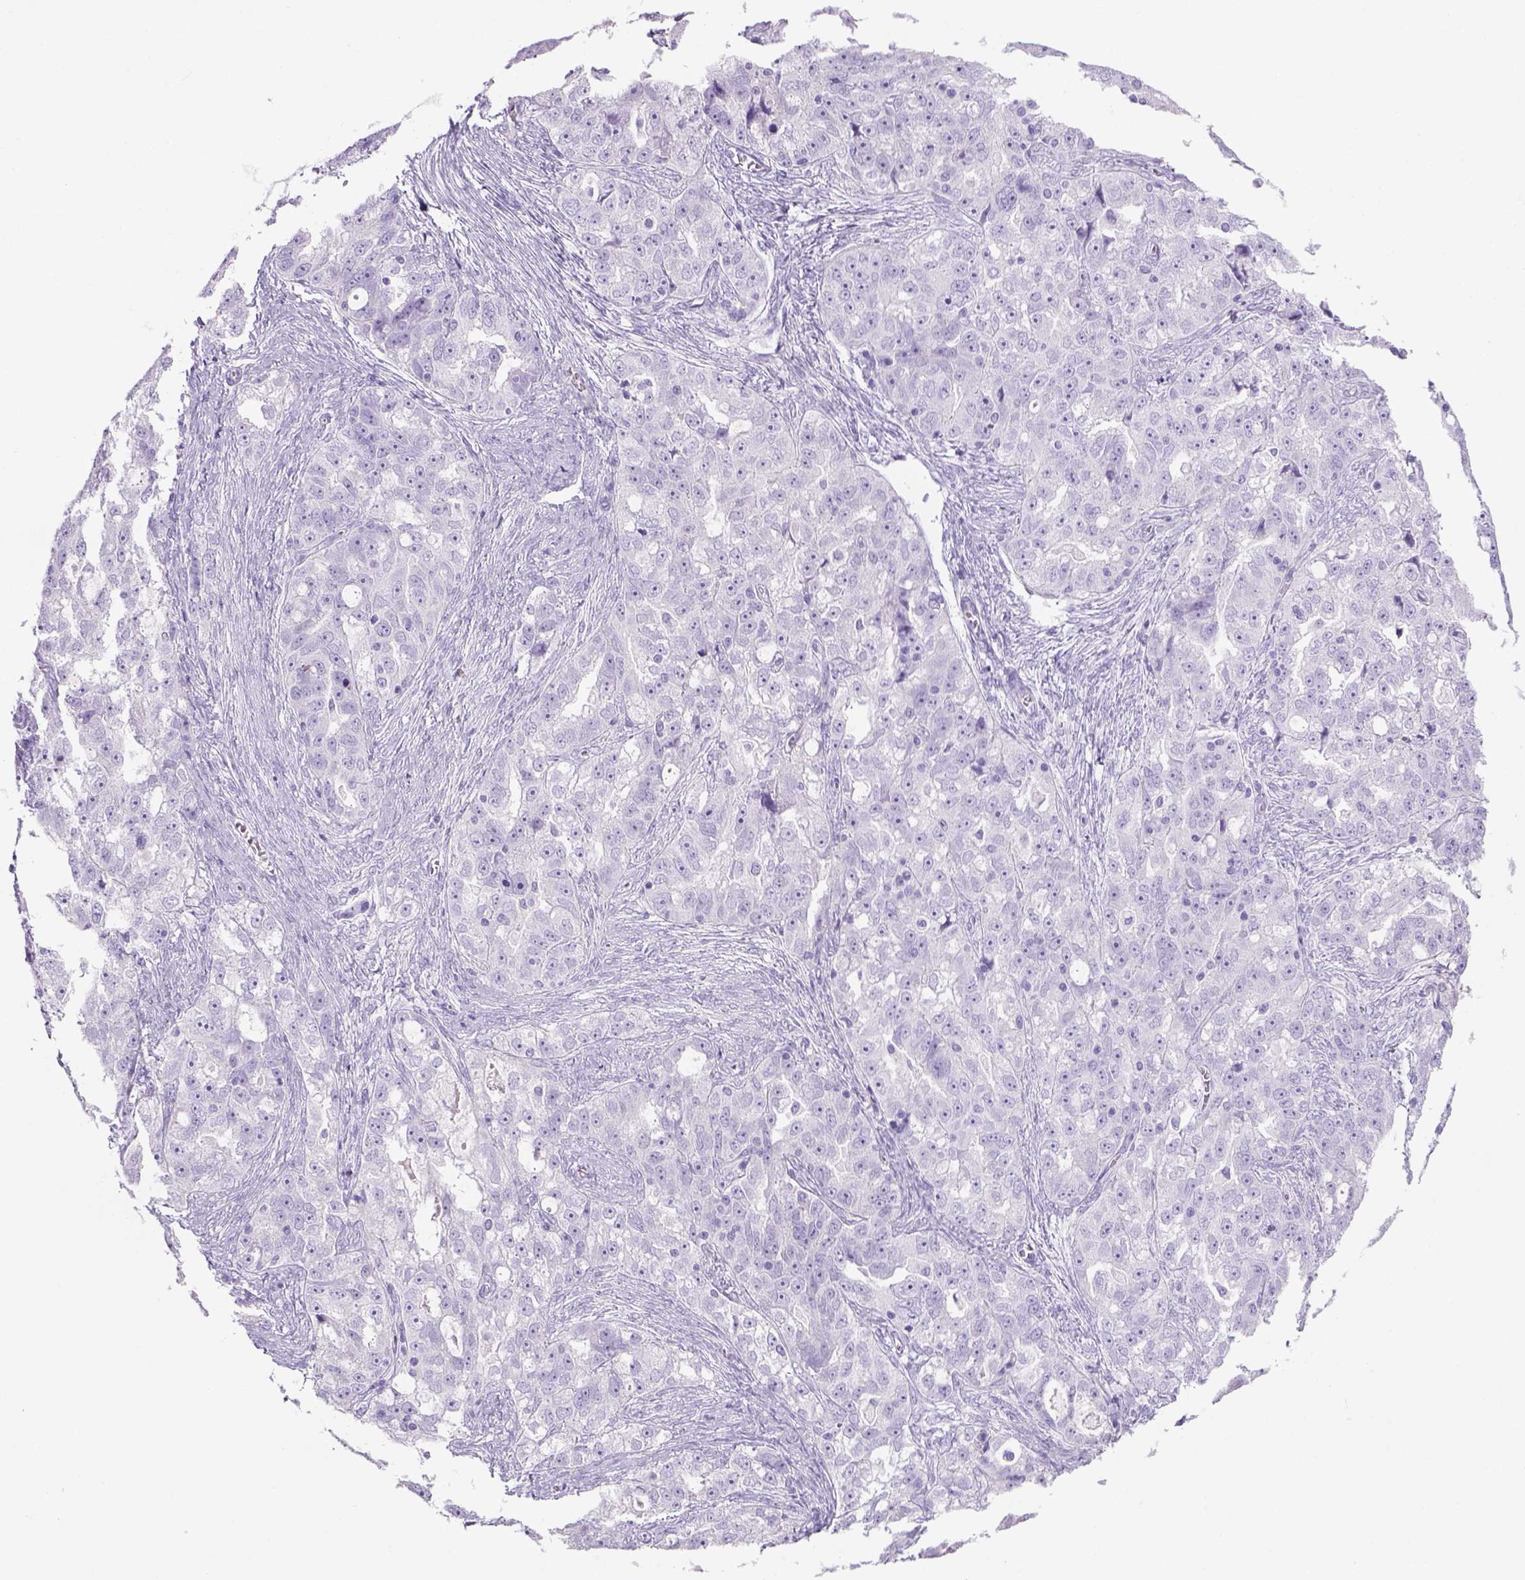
{"staining": {"intensity": "negative", "quantity": "none", "location": "none"}, "tissue": "ovarian cancer", "cell_type": "Tumor cells", "image_type": "cancer", "snomed": [{"axis": "morphology", "description": "Cystadenocarcinoma, serous, NOS"}, {"axis": "topography", "description": "Ovary"}], "caption": "Ovarian serous cystadenocarcinoma was stained to show a protein in brown. There is no significant staining in tumor cells.", "gene": "TENM4", "patient": {"sex": "female", "age": 51}}